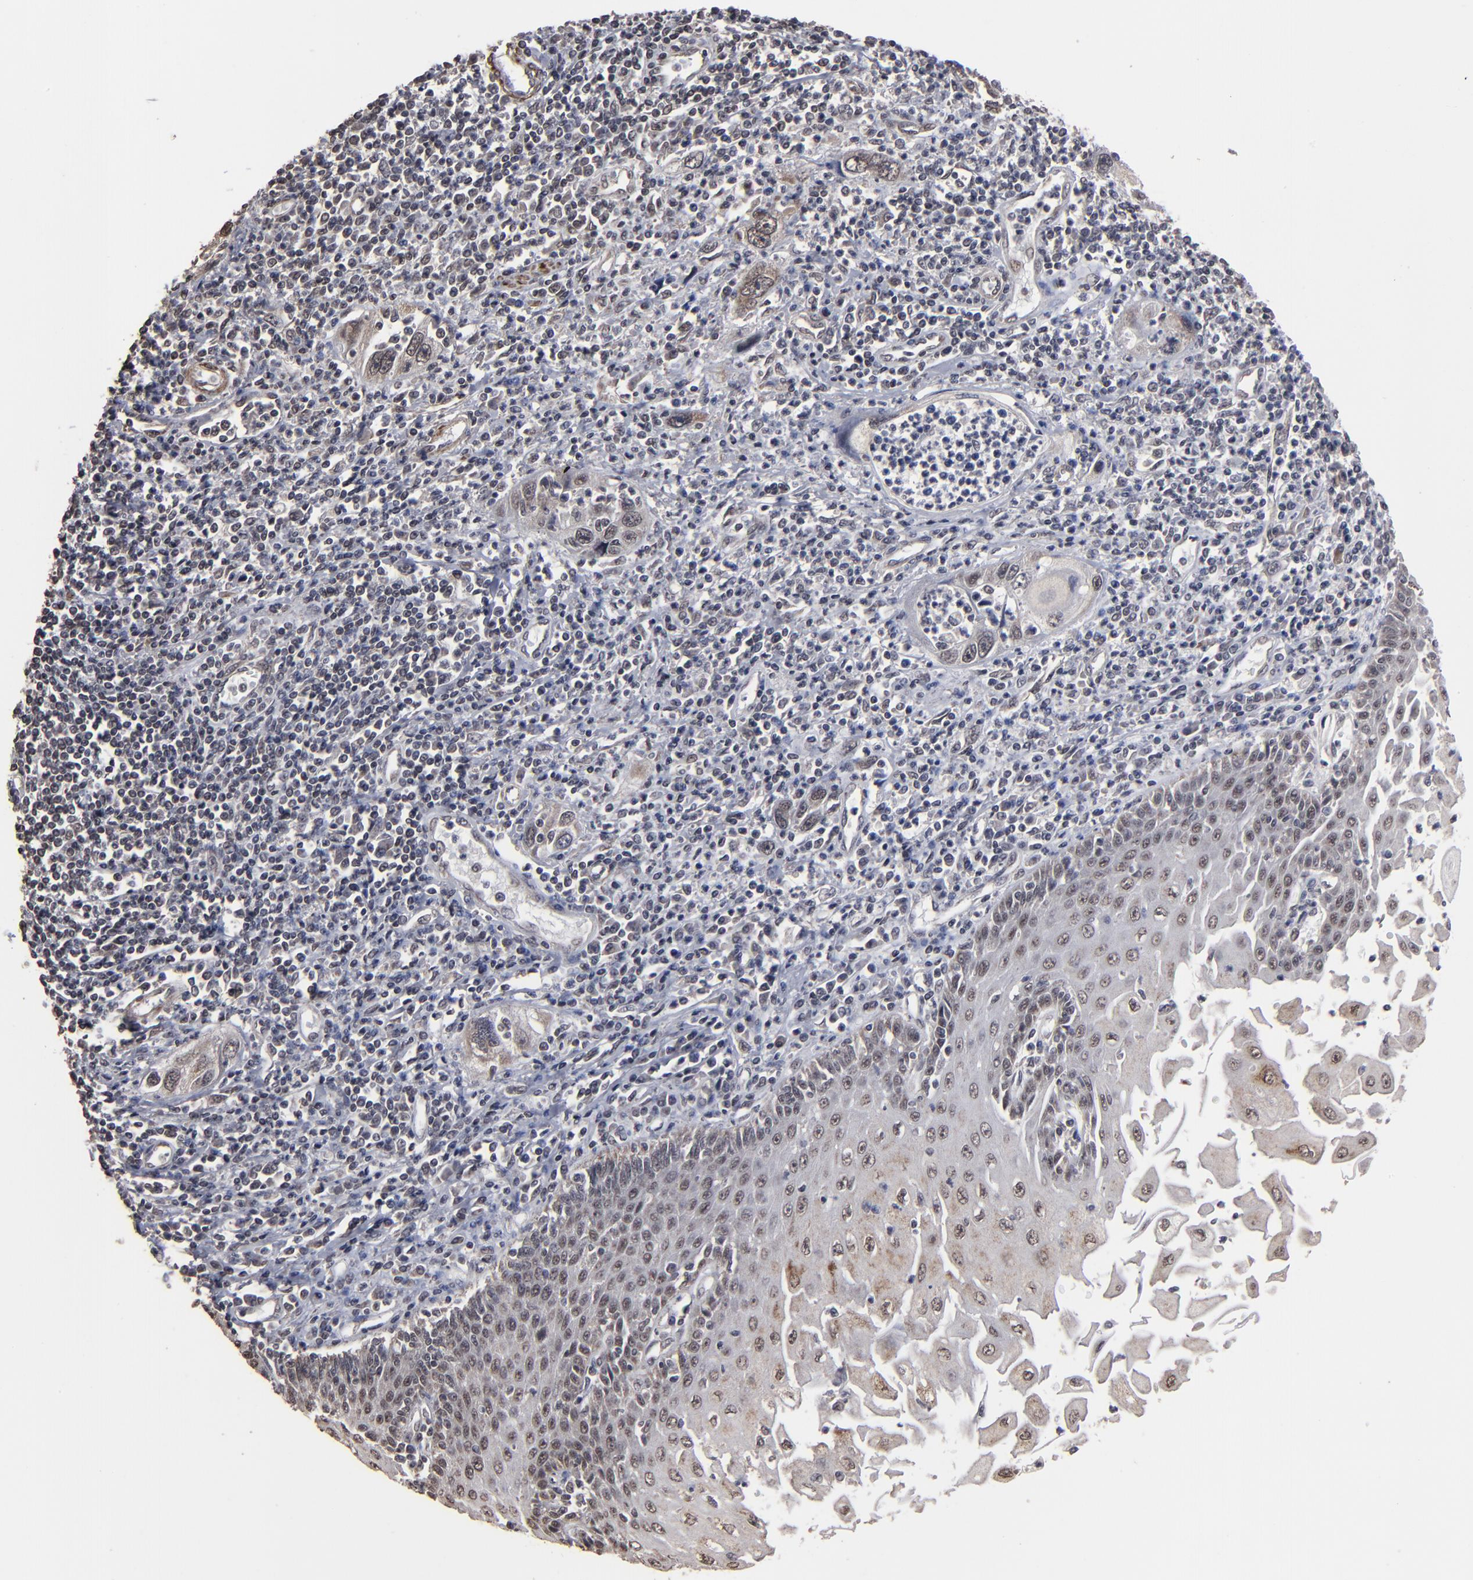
{"staining": {"intensity": "moderate", "quantity": "25%-75%", "location": "cytoplasmic/membranous"}, "tissue": "esophagus", "cell_type": "Squamous epithelial cells", "image_type": "normal", "snomed": [{"axis": "morphology", "description": "Normal tissue, NOS"}, {"axis": "topography", "description": "Esophagus"}], "caption": "Benign esophagus demonstrates moderate cytoplasmic/membranous expression in about 25%-75% of squamous epithelial cells.", "gene": "BNIP3", "patient": {"sex": "male", "age": 65}}